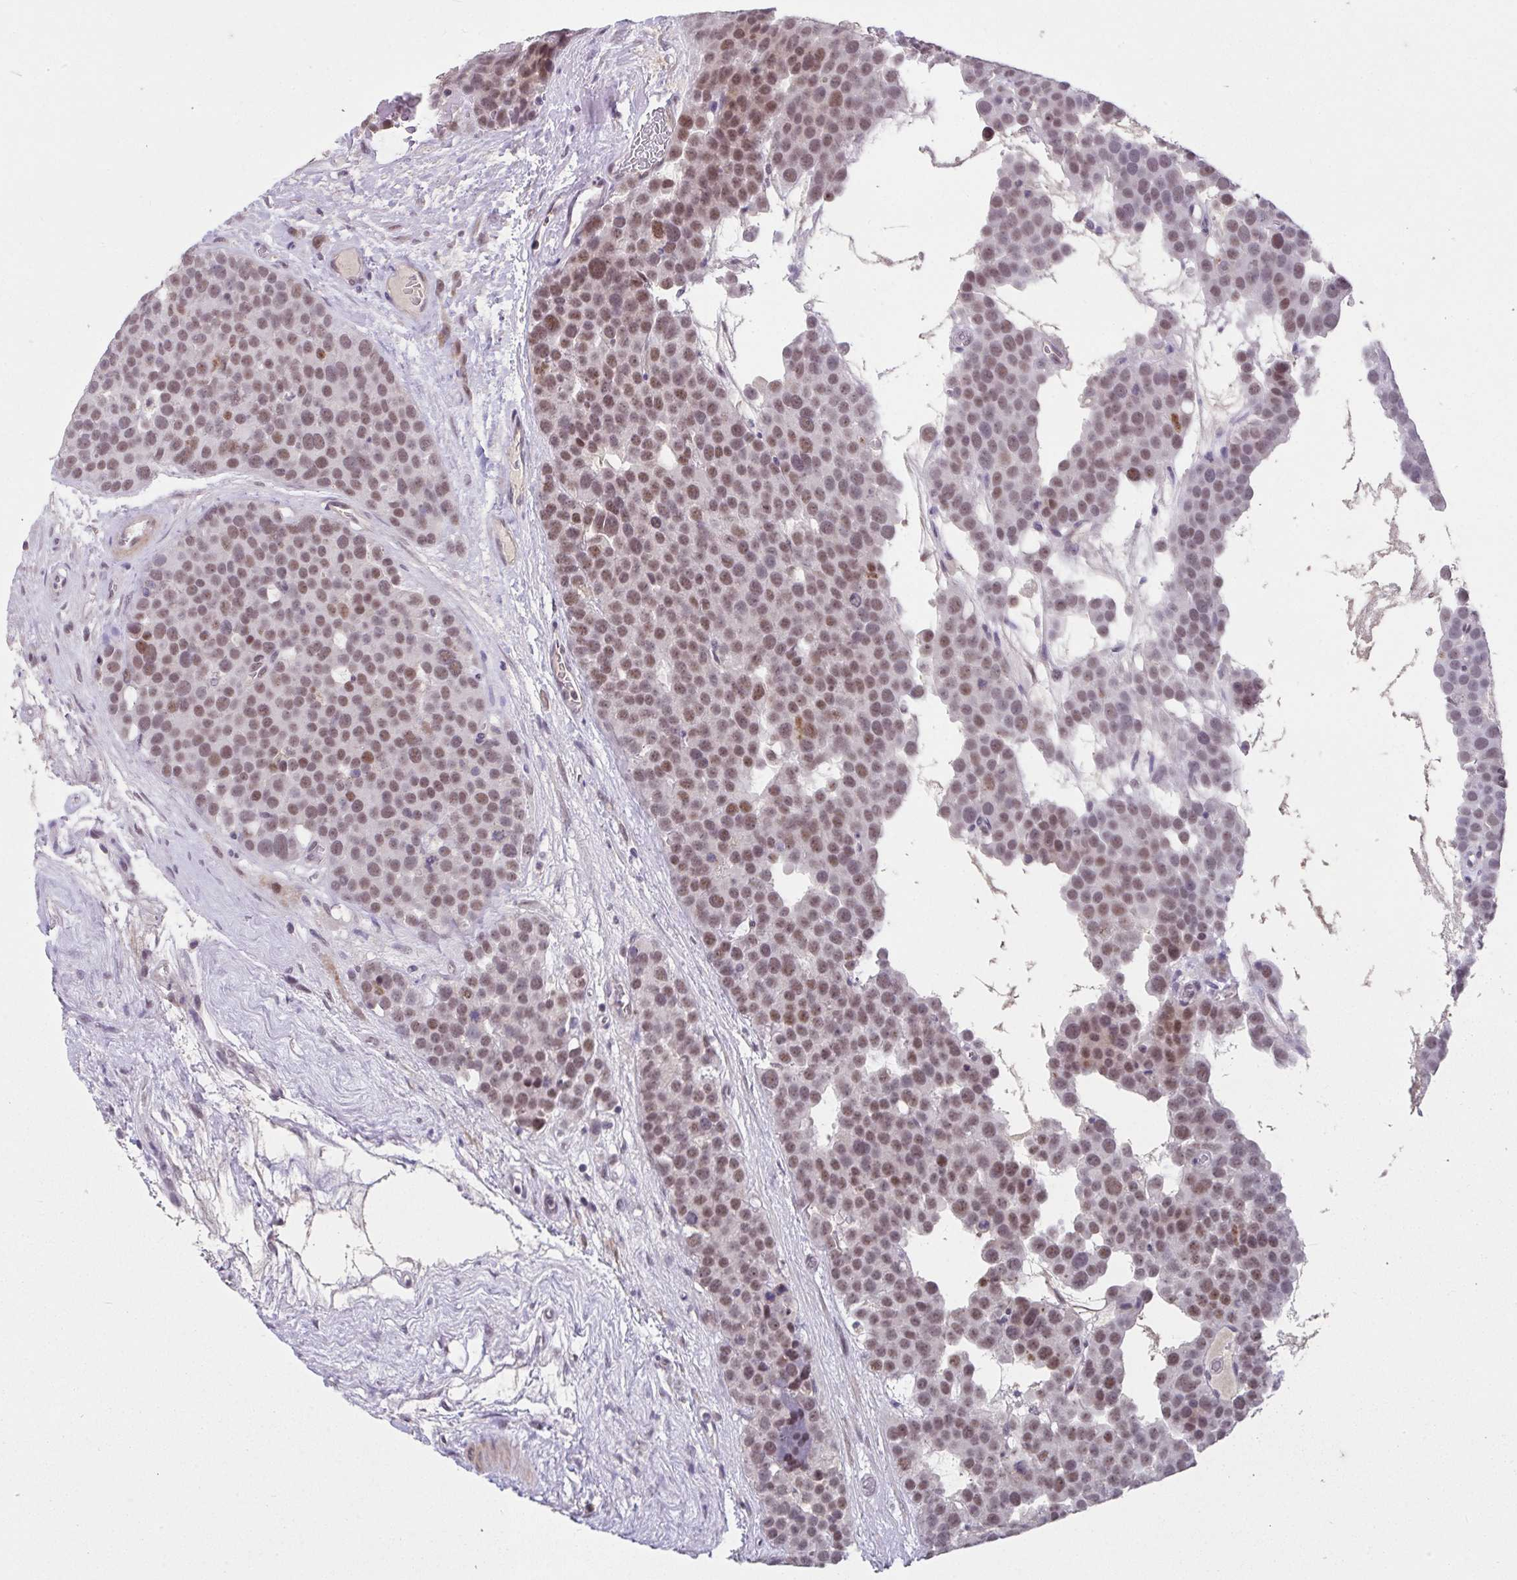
{"staining": {"intensity": "moderate", "quantity": ">75%", "location": "nuclear"}, "tissue": "testis cancer", "cell_type": "Tumor cells", "image_type": "cancer", "snomed": [{"axis": "morphology", "description": "Seminoma, NOS"}, {"axis": "topography", "description": "Testis"}], "caption": "Protein staining reveals moderate nuclear staining in about >75% of tumor cells in testis seminoma.", "gene": "RBBP6", "patient": {"sex": "male", "age": 71}}